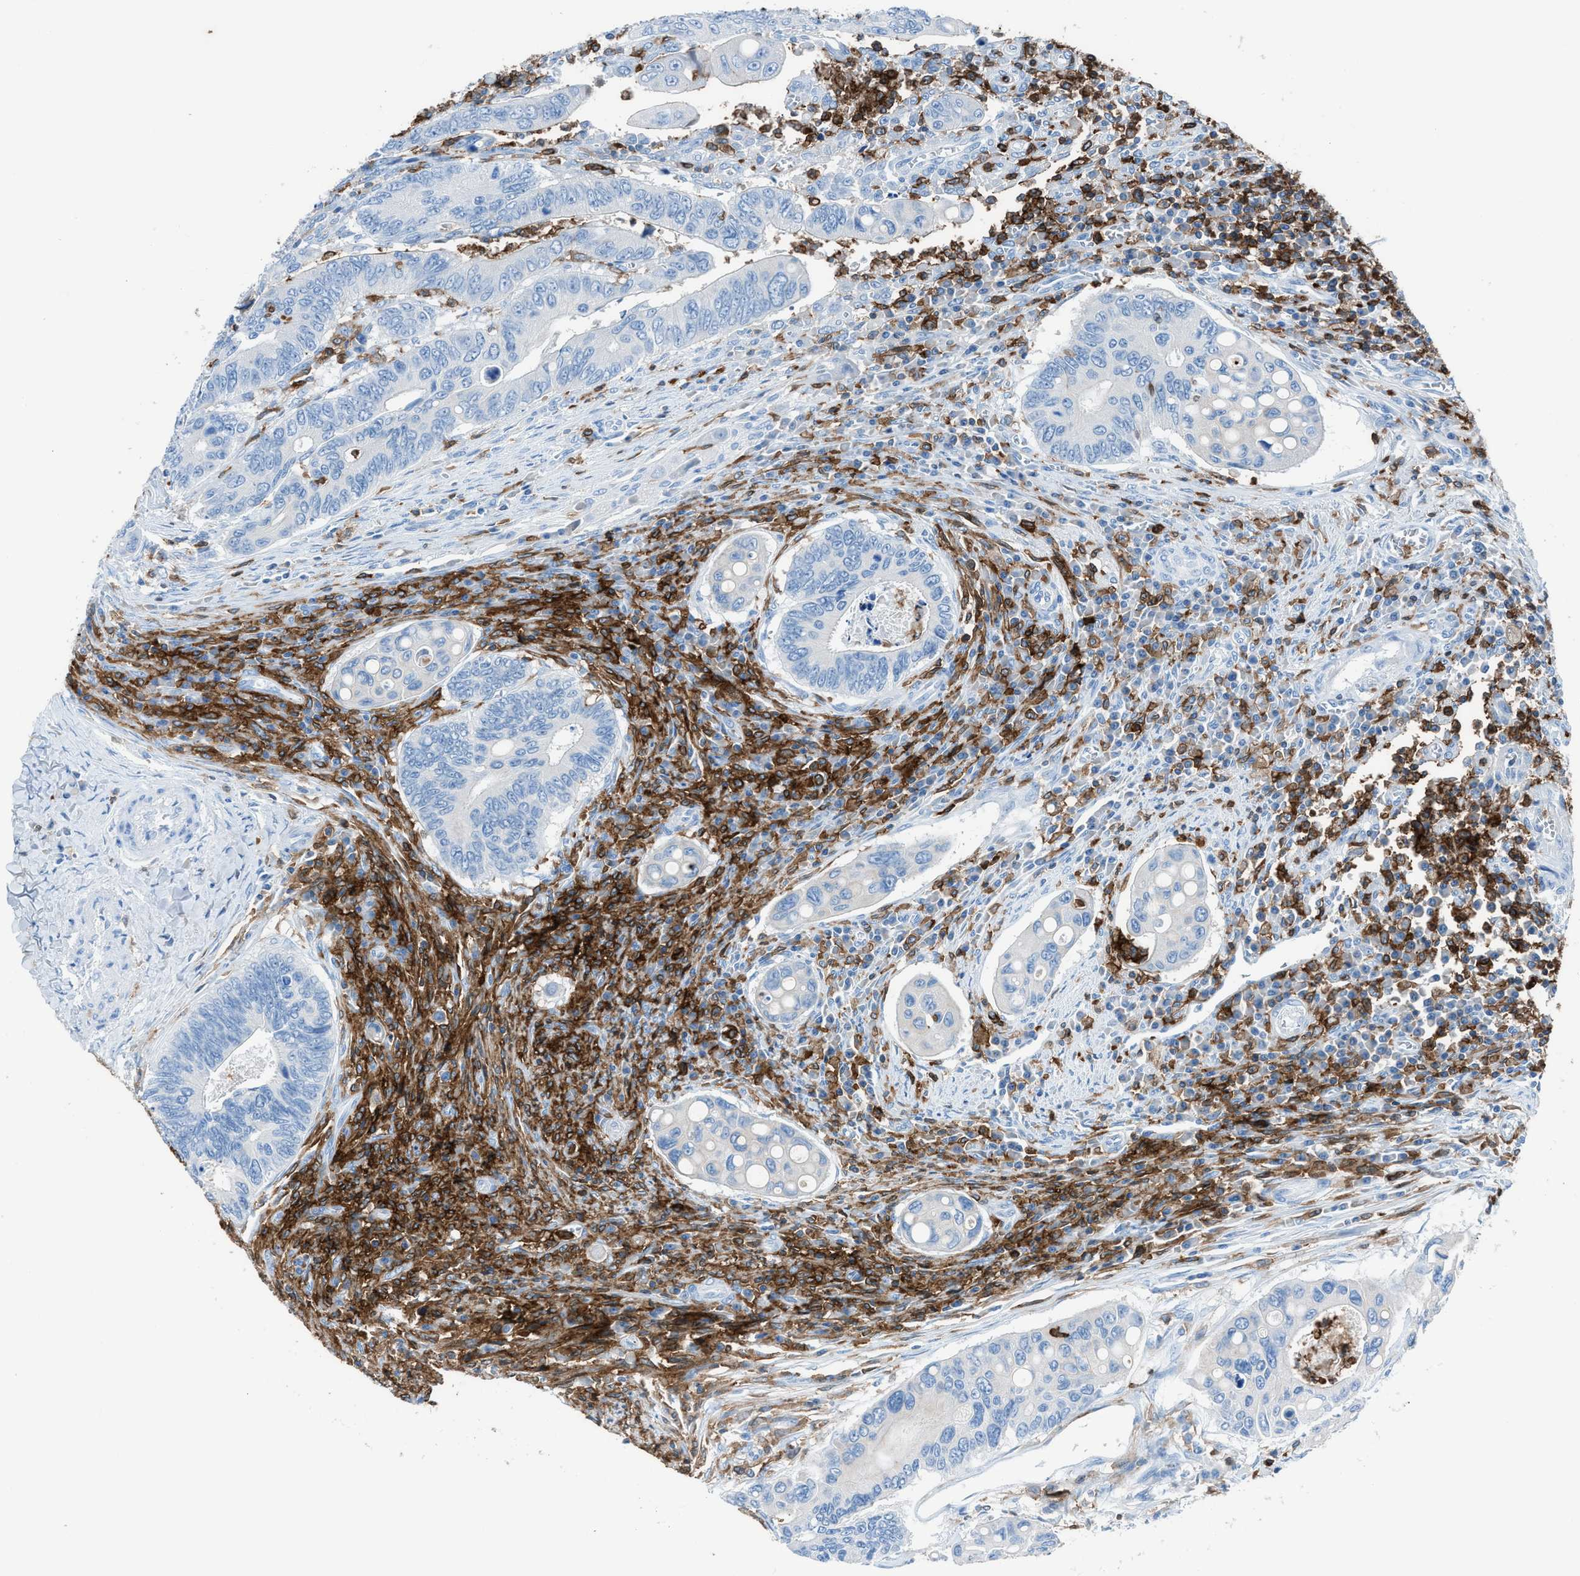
{"staining": {"intensity": "negative", "quantity": "none", "location": "none"}, "tissue": "colorectal cancer", "cell_type": "Tumor cells", "image_type": "cancer", "snomed": [{"axis": "morphology", "description": "Inflammation, NOS"}, {"axis": "morphology", "description": "Adenocarcinoma, NOS"}, {"axis": "topography", "description": "Colon"}], "caption": "There is no significant expression in tumor cells of adenocarcinoma (colorectal).", "gene": "ITGB2", "patient": {"sex": "male", "age": 72}}